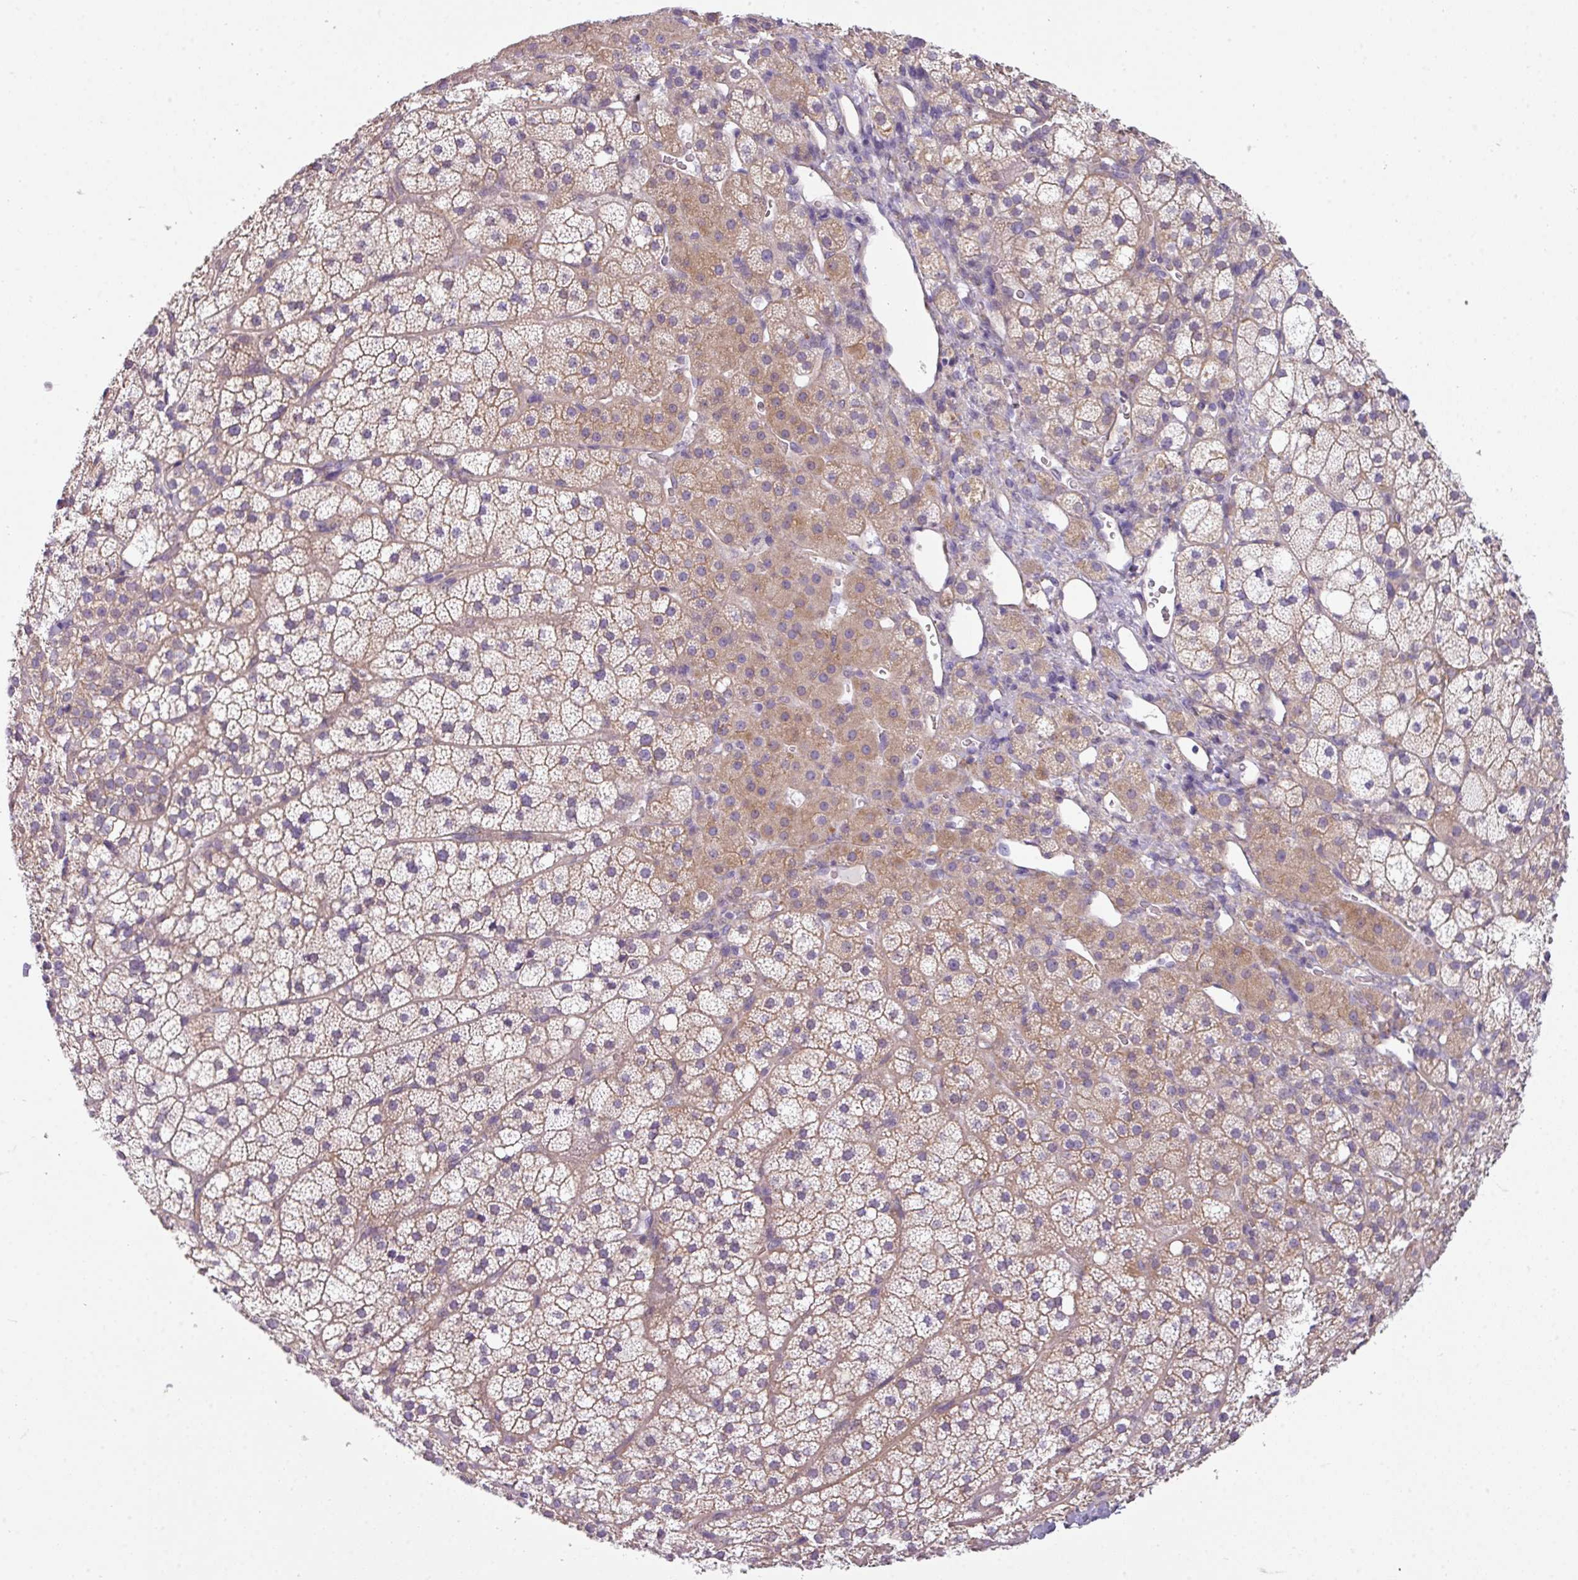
{"staining": {"intensity": "moderate", "quantity": "25%-75%", "location": "cytoplasmic/membranous"}, "tissue": "adrenal gland", "cell_type": "Glandular cells", "image_type": "normal", "snomed": [{"axis": "morphology", "description": "Normal tissue, NOS"}, {"axis": "topography", "description": "Adrenal gland"}], "caption": "Brown immunohistochemical staining in benign human adrenal gland shows moderate cytoplasmic/membranous staining in about 25%-75% of glandular cells.", "gene": "BUD23", "patient": {"sex": "male", "age": 53}}